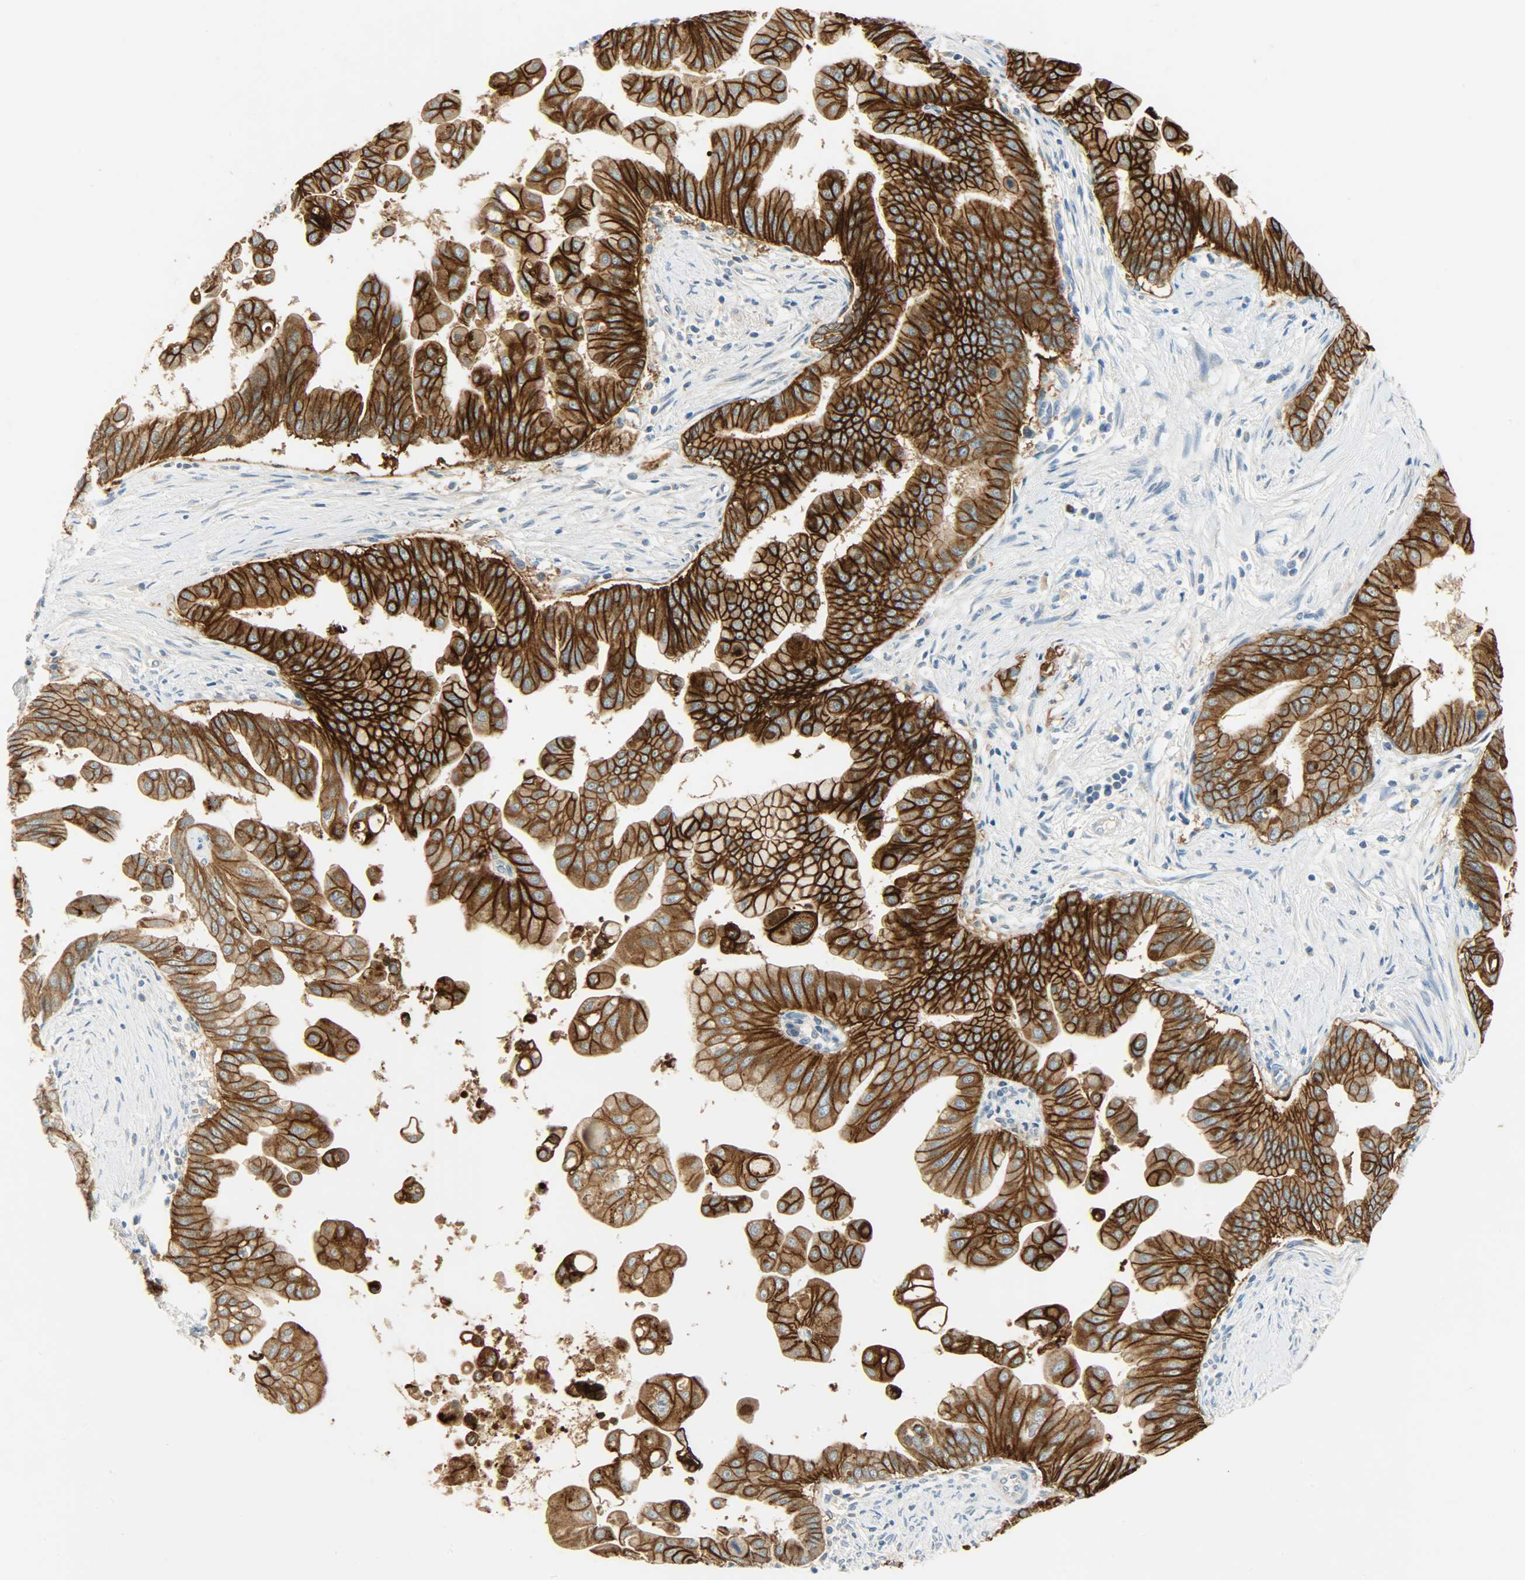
{"staining": {"intensity": "strong", "quantity": ">75%", "location": "cytoplasmic/membranous"}, "tissue": "pancreatic cancer", "cell_type": "Tumor cells", "image_type": "cancer", "snomed": [{"axis": "morphology", "description": "Adenocarcinoma, NOS"}, {"axis": "topography", "description": "Pancreas"}], "caption": "This photomicrograph exhibits immunohistochemistry (IHC) staining of adenocarcinoma (pancreatic), with high strong cytoplasmic/membranous positivity in about >75% of tumor cells.", "gene": "DSG2", "patient": {"sex": "female", "age": 75}}